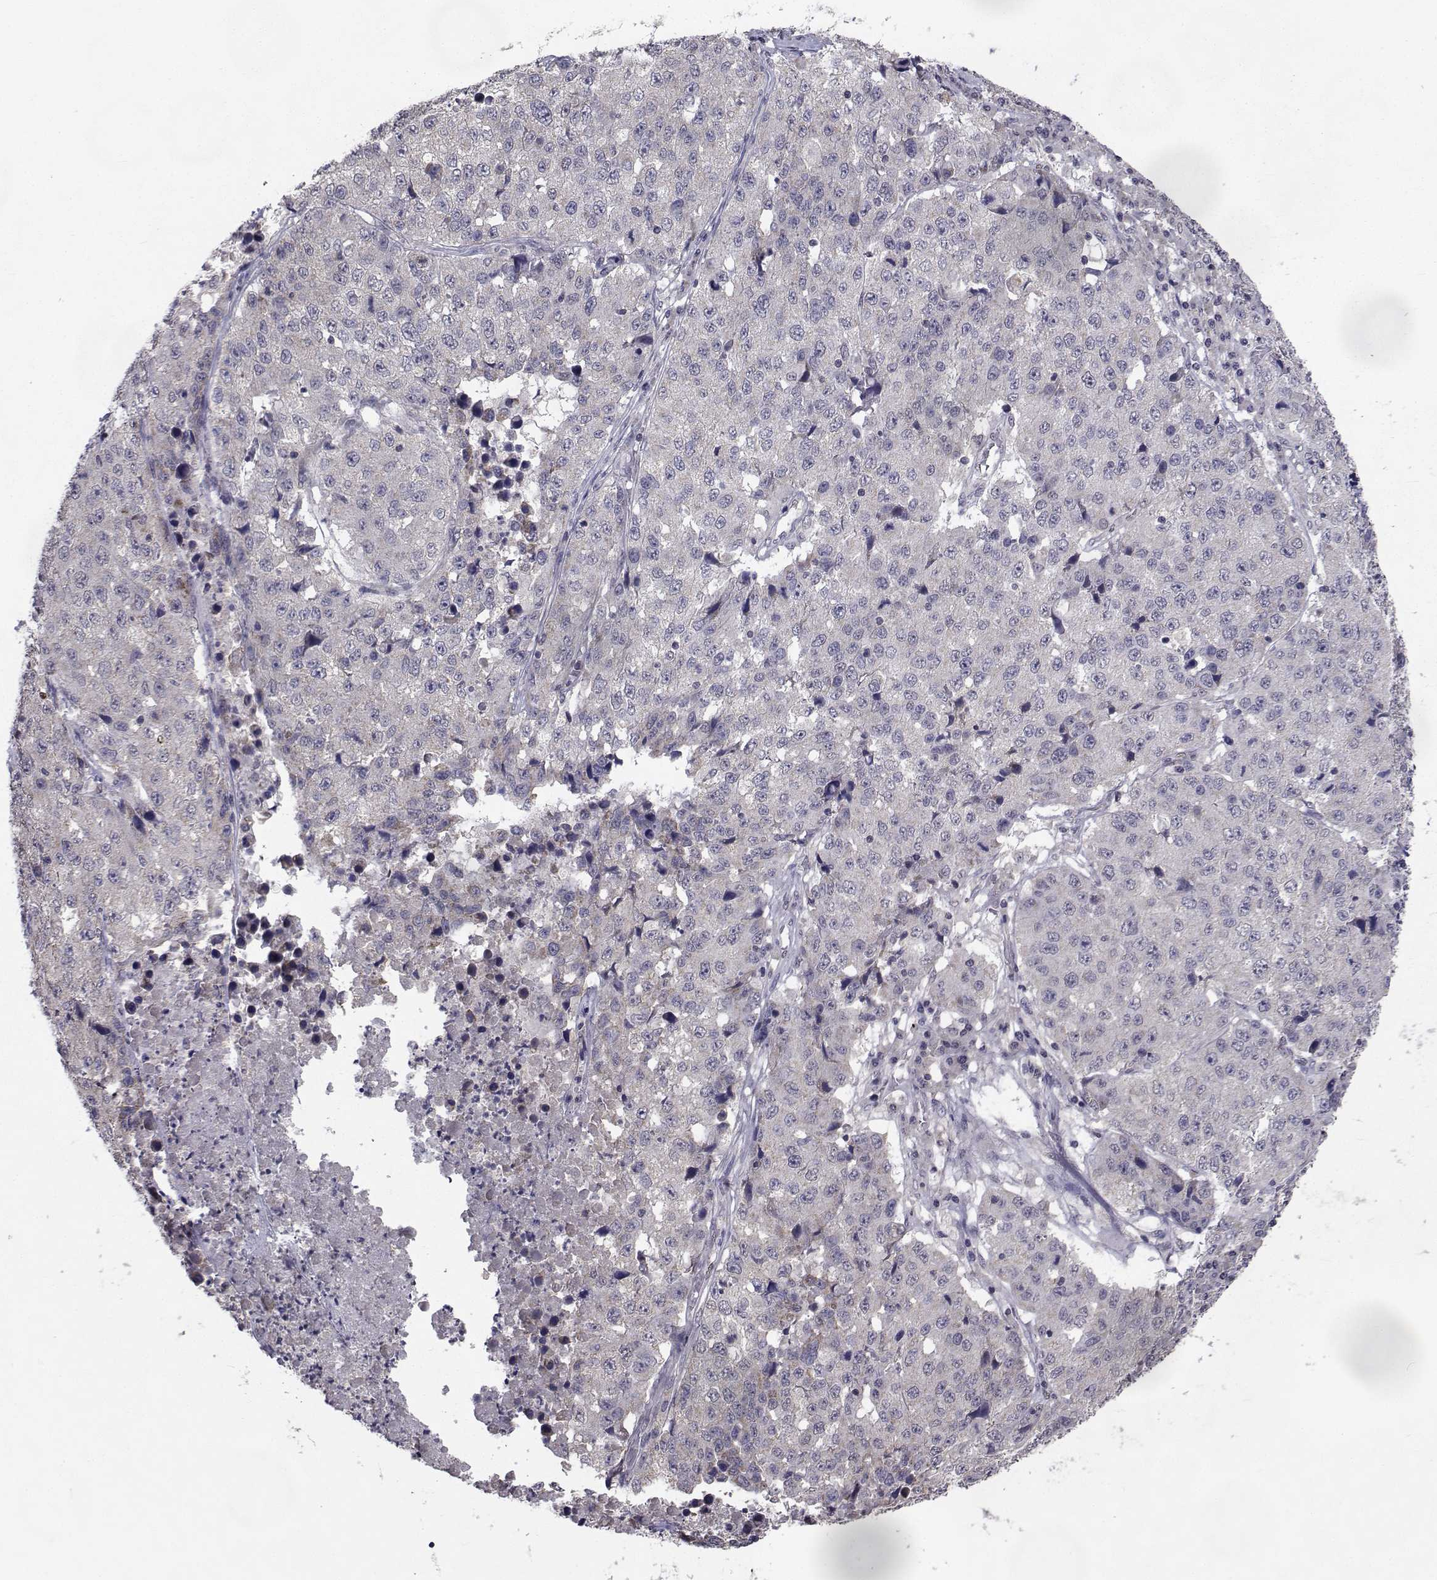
{"staining": {"intensity": "negative", "quantity": "none", "location": "none"}, "tissue": "stomach cancer", "cell_type": "Tumor cells", "image_type": "cancer", "snomed": [{"axis": "morphology", "description": "Adenocarcinoma, NOS"}, {"axis": "topography", "description": "Stomach"}], "caption": "There is no significant staining in tumor cells of stomach adenocarcinoma. (DAB immunohistochemistry, high magnification).", "gene": "CYP2S1", "patient": {"sex": "male", "age": 71}}